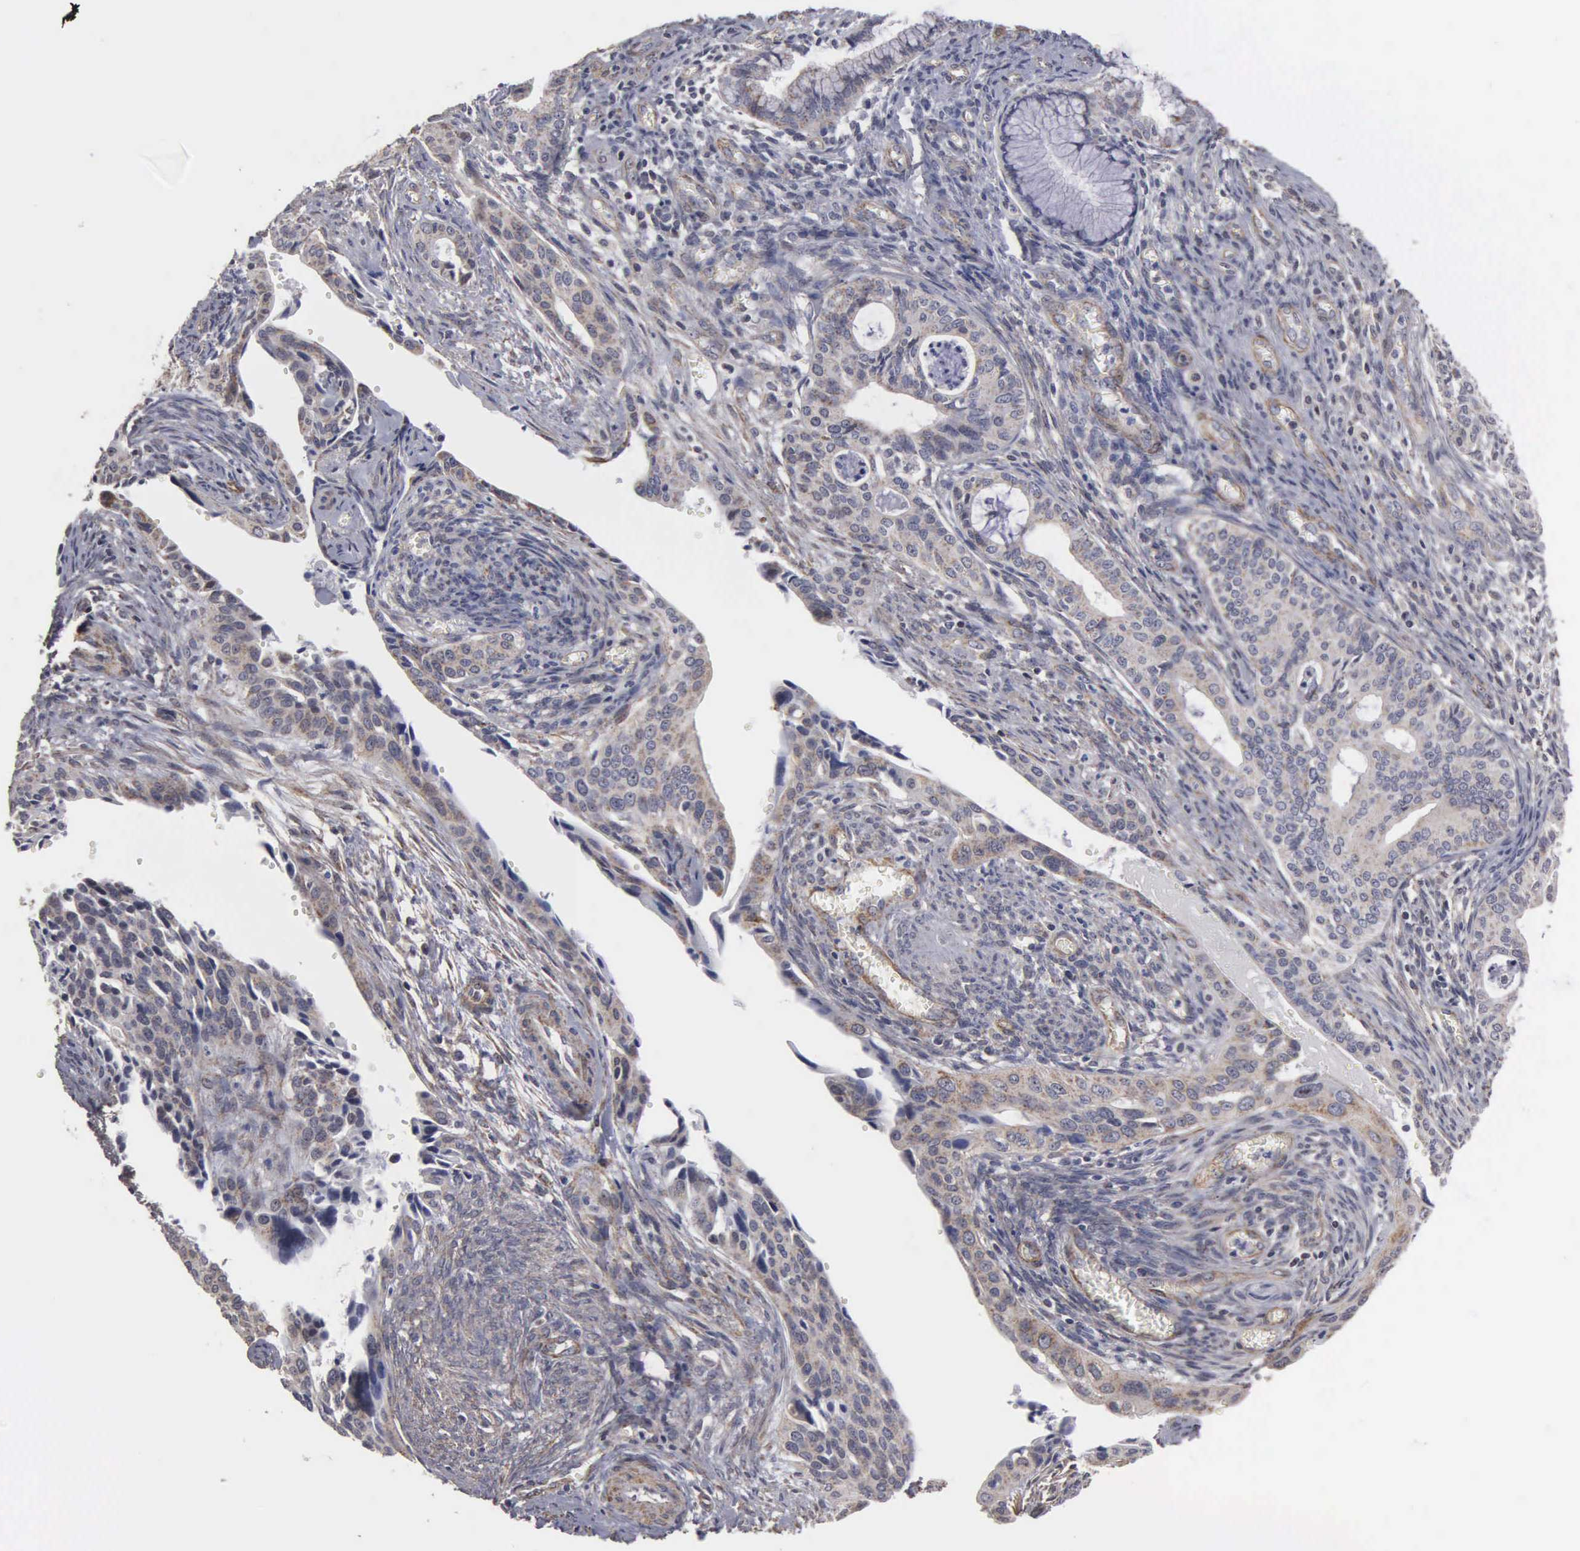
{"staining": {"intensity": "weak", "quantity": "25%-75%", "location": "cytoplasmic/membranous"}, "tissue": "cervical cancer", "cell_type": "Tumor cells", "image_type": "cancer", "snomed": [{"axis": "morphology", "description": "Squamous cell carcinoma, NOS"}, {"axis": "topography", "description": "Cervix"}], "caption": "This histopathology image demonstrates cervical squamous cell carcinoma stained with immunohistochemistry to label a protein in brown. The cytoplasmic/membranous of tumor cells show weak positivity for the protein. Nuclei are counter-stained blue.", "gene": "NGDN", "patient": {"sex": "female", "age": 34}}